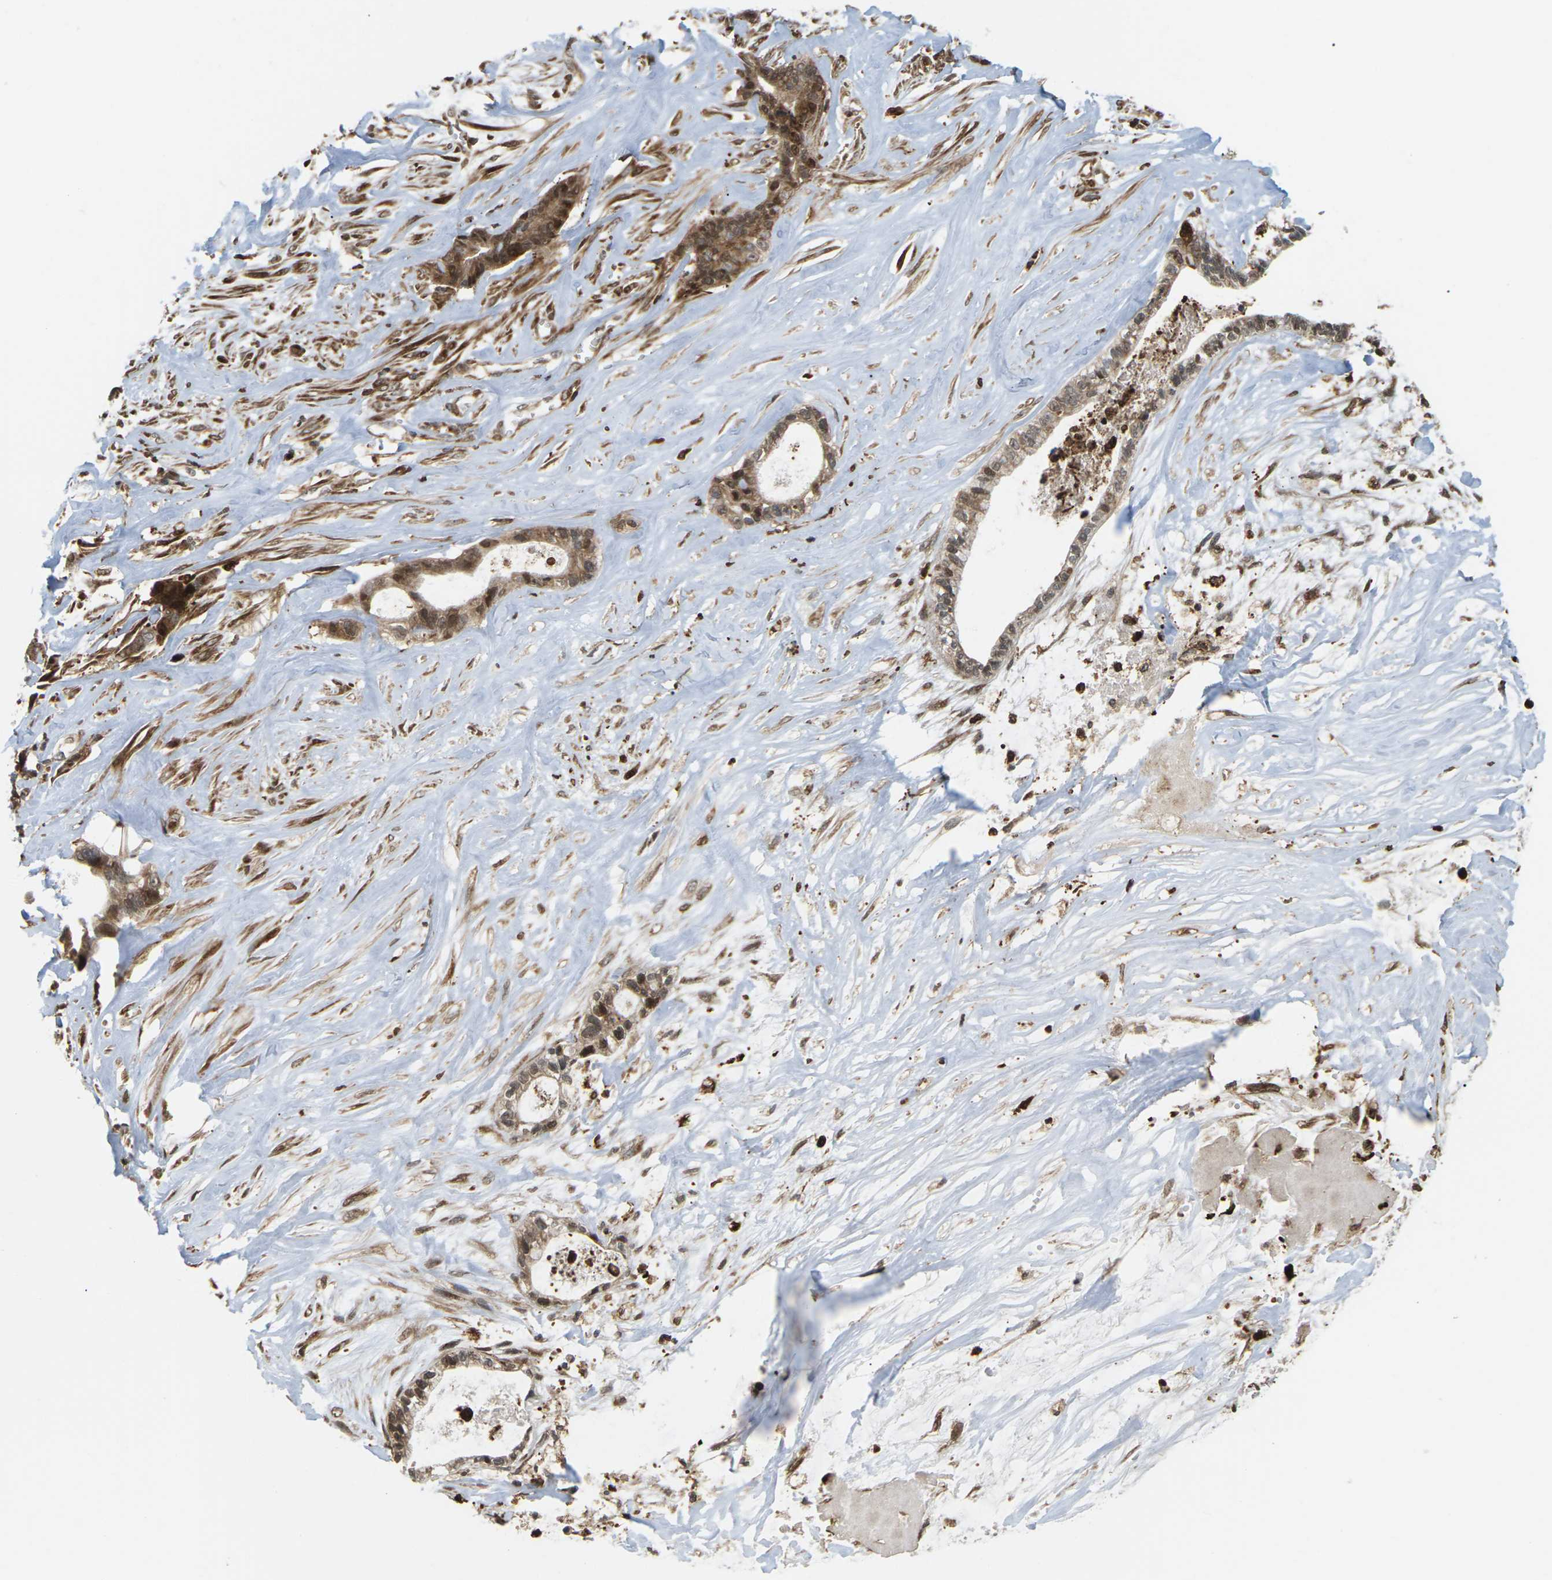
{"staining": {"intensity": "moderate", "quantity": ">75%", "location": "cytoplasmic/membranous,nuclear"}, "tissue": "liver cancer", "cell_type": "Tumor cells", "image_type": "cancer", "snomed": [{"axis": "morphology", "description": "Cholangiocarcinoma"}, {"axis": "topography", "description": "Liver"}], "caption": "DAB (3,3'-diaminobenzidine) immunohistochemical staining of liver cancer (cholangiocarcinoma) displays moderate cytoplasmic/membranous and nuclear protein positivity in approximately >75% of tumor cells.", "gene": "ROBO1", "patient": {"sex": "female", "age": 55}}